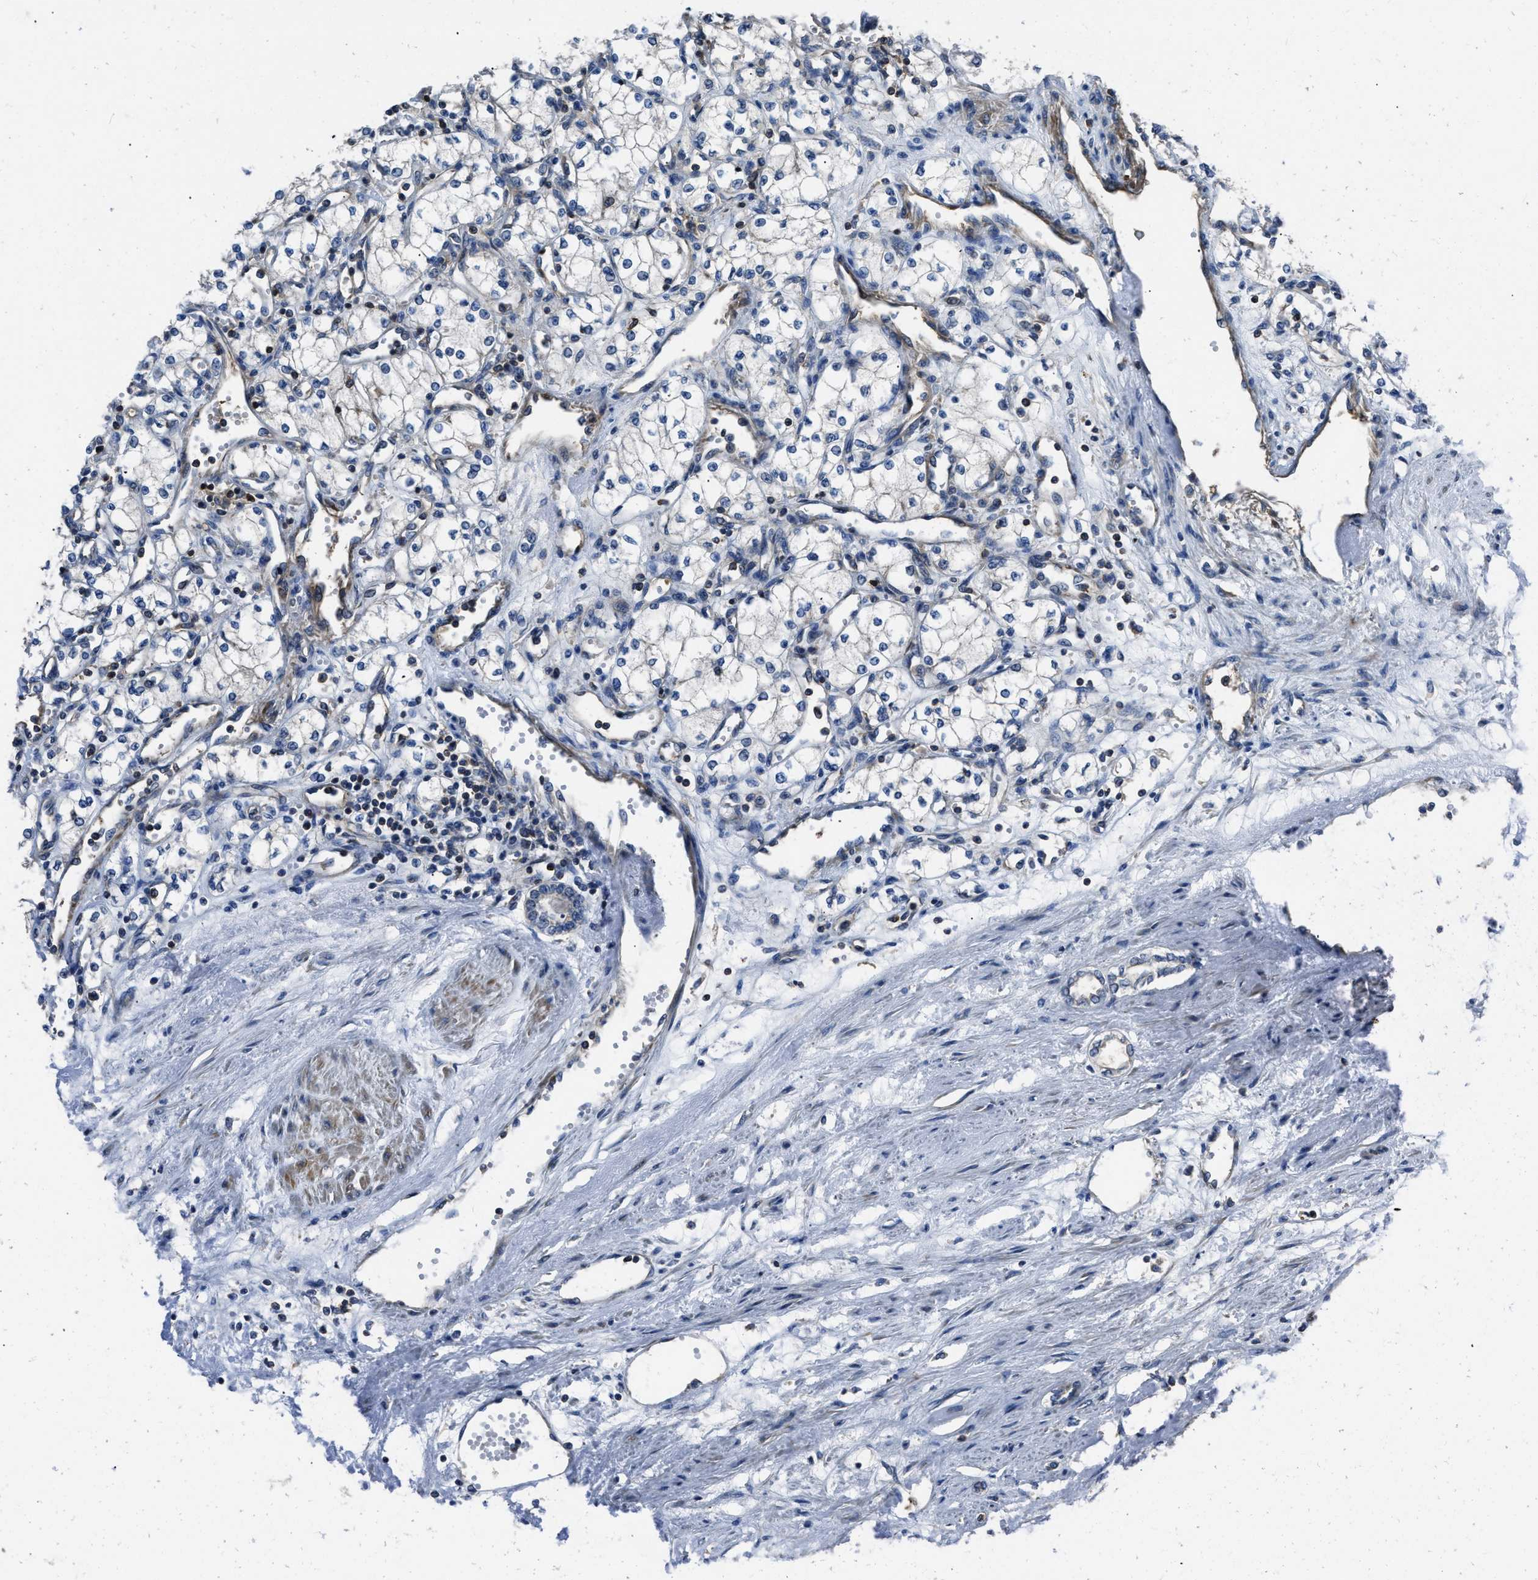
{"staining": {"intensity": "negative", "quantity": "none", "location": "none"}, "tissue": "renal cancer", "cell_type": "Tumor cells", "image_type": "cancer", "snomed": [{"axis": "morphology", "description": "Adenocarcinoma, NOS"}, {"axis": "topography", "description": "Kidney"}], "caption": "This is a micrograph of IHC staining of renal adenocarcinoma, which shows no positivity in tumor cells.", "gene": "YARS1", "patient": {"sex": "male", "age": 59}}